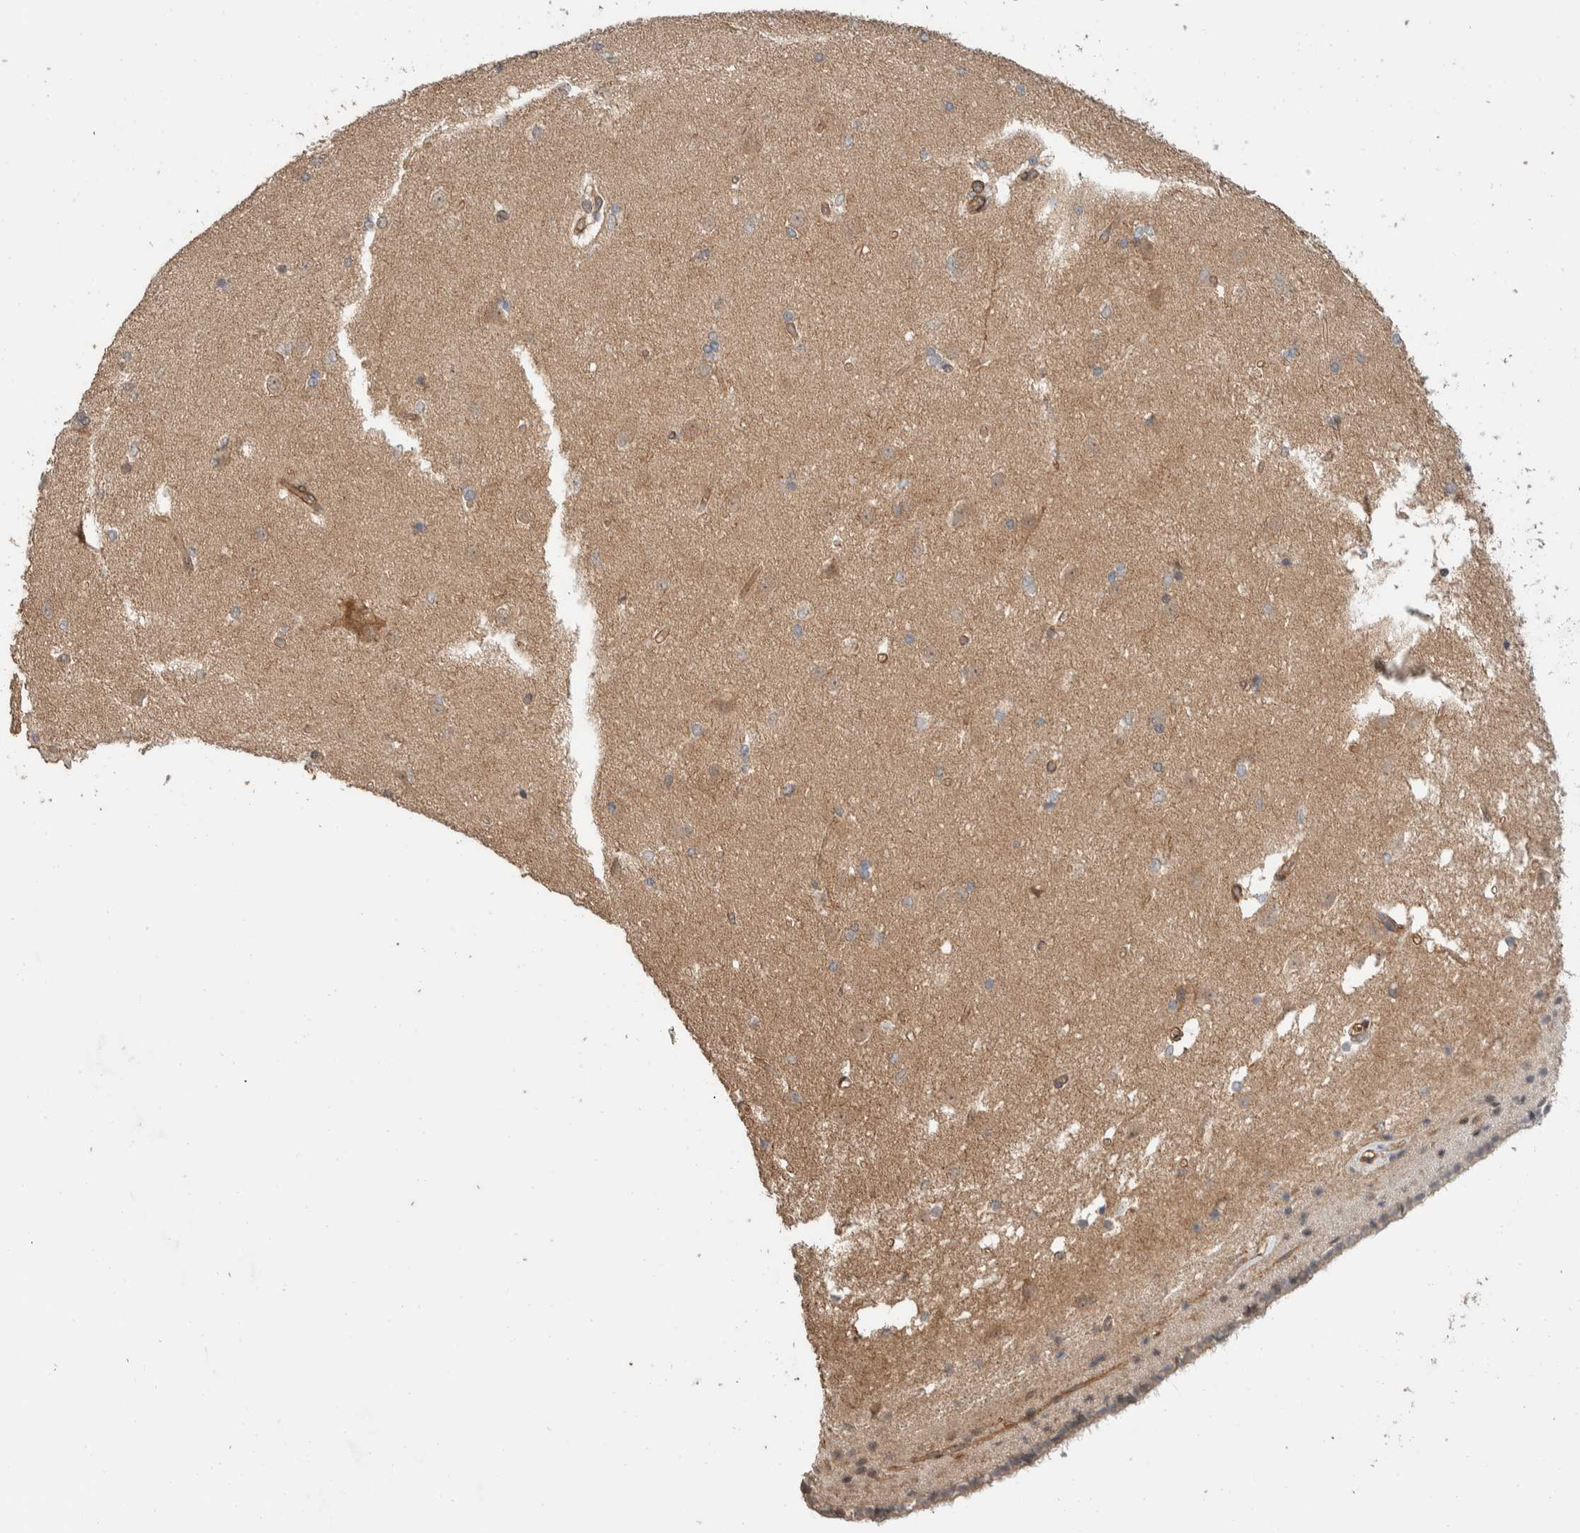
{"staining": {"intensity": "weak", "quantity": "25%-75%", "location": "cytoplasmic/membranous"}, "tissue": "caudate", "cell_type": "Glial cells", "image_type": "normal", "snomed": [{"axis": "morphology", "description": "Normal tissue, NOS"}, {"axis": "topography", "description": "Lateral ventricle wall"}], "caption": "DAB immunohistochemical staining of normal human caudate shows weak cytoplasmic/membranous protein expression in about 25%-75% of glial cells. The protein of interest is shown in brown color, while the nuclei are stained blue.", "gene": "ERC1", "patient": {"sex": "female", "age": 19}}